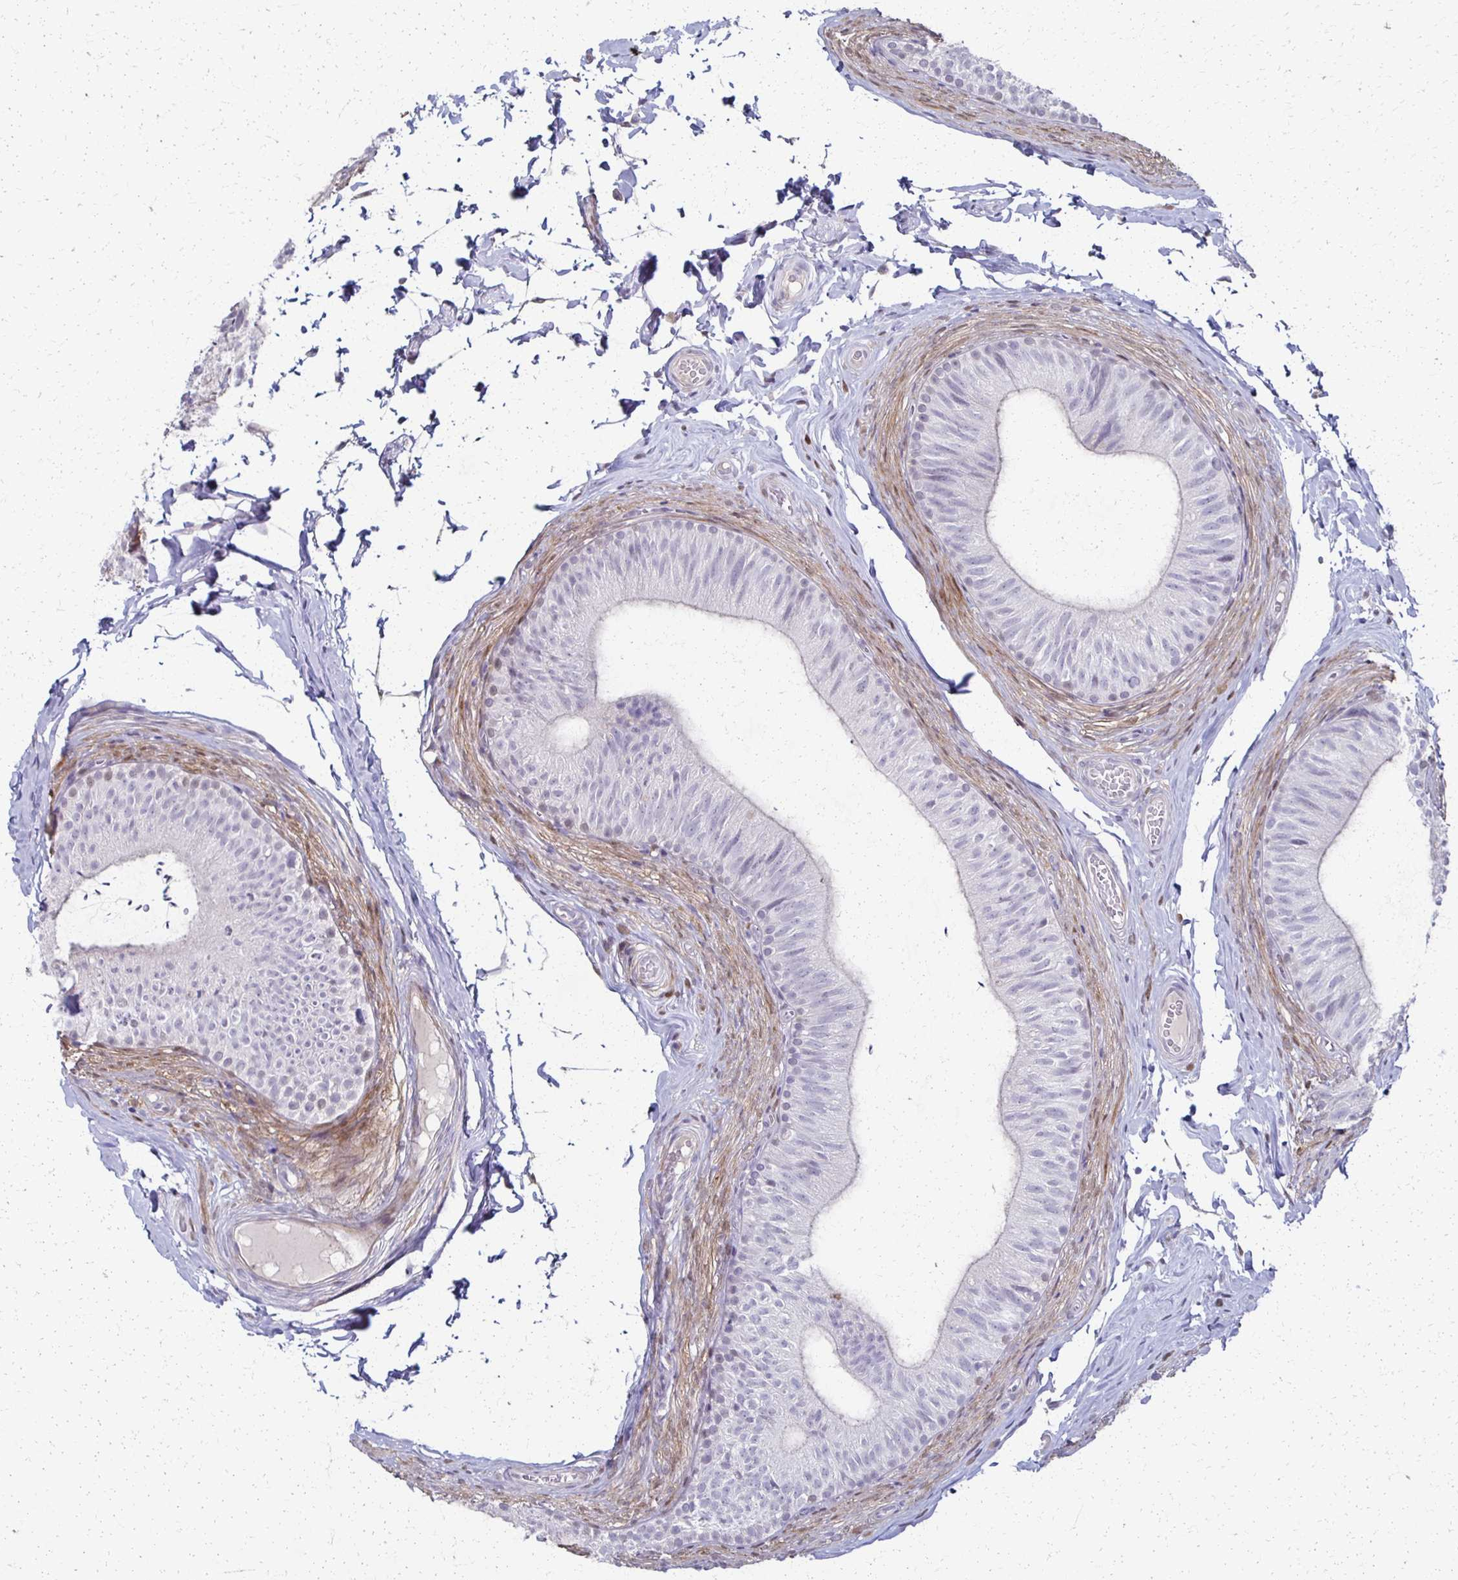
{"staining": {"intensity": "negative", "quantity": "none", "location": "none"}, "tissue": "epididymis", "cell_type": "Glandular cells", "image_type": "normal", "snomed": [{"axis": "morphology", "description": "Normal tissue, NOS"}, {"axis": "topography", "description": "Epididymis, spermatic cord, NOS"}, {"axis": "topography", "description": "Epididymis"}, {"axis": "topography", "description": "Peripheral nerve tissue"}], "caption": "IHC micrograph of benign human epididymis stained for a protein (brown), which shows no positivity in glandular cells. Brightfield microscopy of IHC stained with DAB (3,3'-diaminobenzidine) (brown) and hematoxylin (blue), captured at high magnification.", "gene": "FOXO4", "patient": {"sex": "male", "age": 29}}